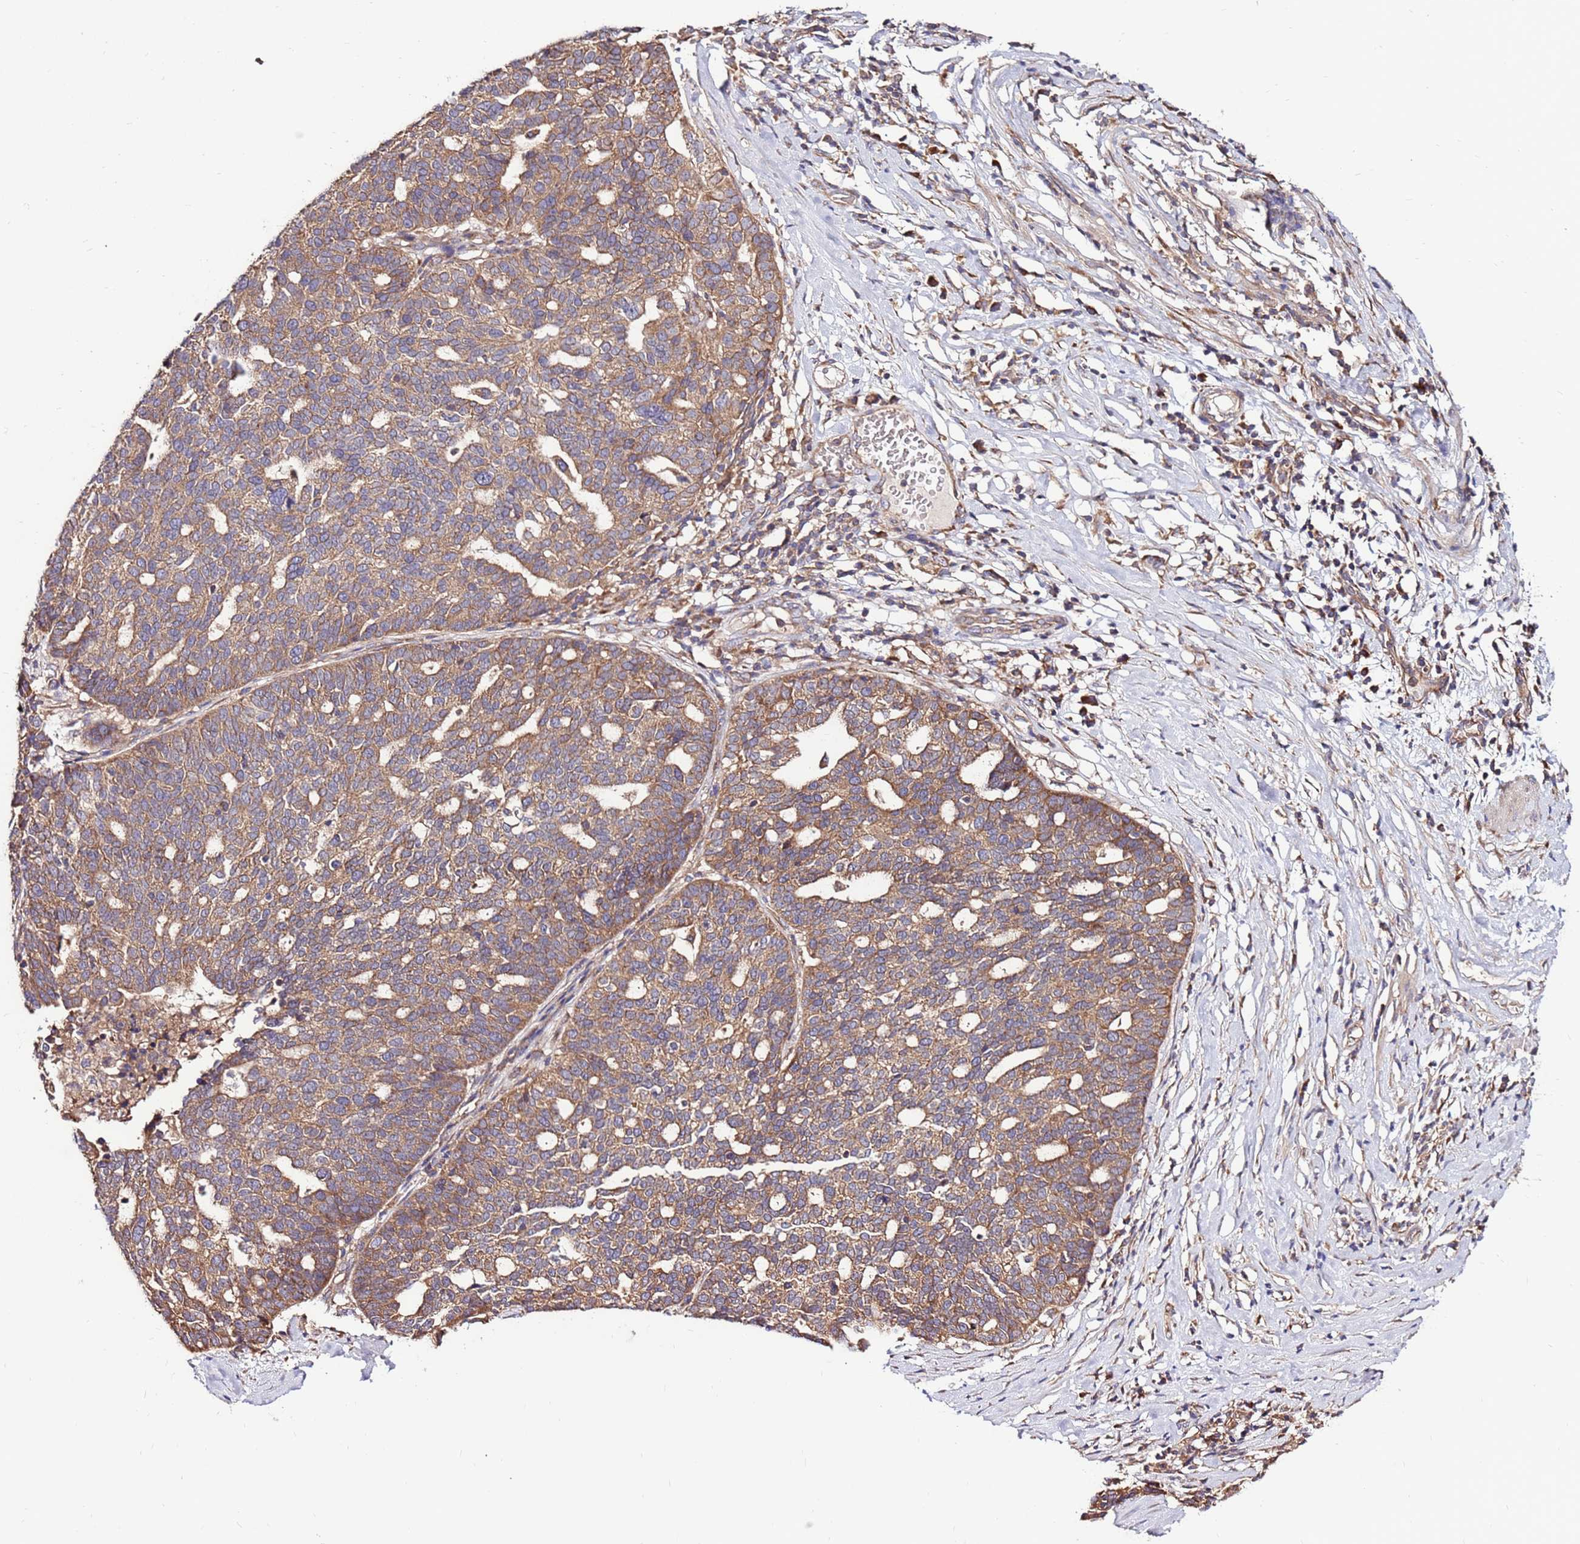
{"staining": {"intensity": "moderate", "quantity": ">75%", "location": "cytoplasmic/membranous"}, "tissue": "ovarian cancer", "cell_type": "Tumor cells", "image_type": "cancer", "snomed": [{"axis": "morphology", "description": "Cystadenocarcinoma, serous, NOS"}, {"axis": "topography", "description": "Ovary"}], "caption": "Ovarian serous cystadenocarcinoma tissue displays moderate cytoplasmic/membranous positivity in about >75% of tumor cells, visualized by immunohistochemistry. The staining is performed using DAB brown chromogen to label protein expression. The nuclei are counter-stained blue using hematoxylin.", "gene": "SLC44A5", "patient": {"sex": "female", "age": 59}}